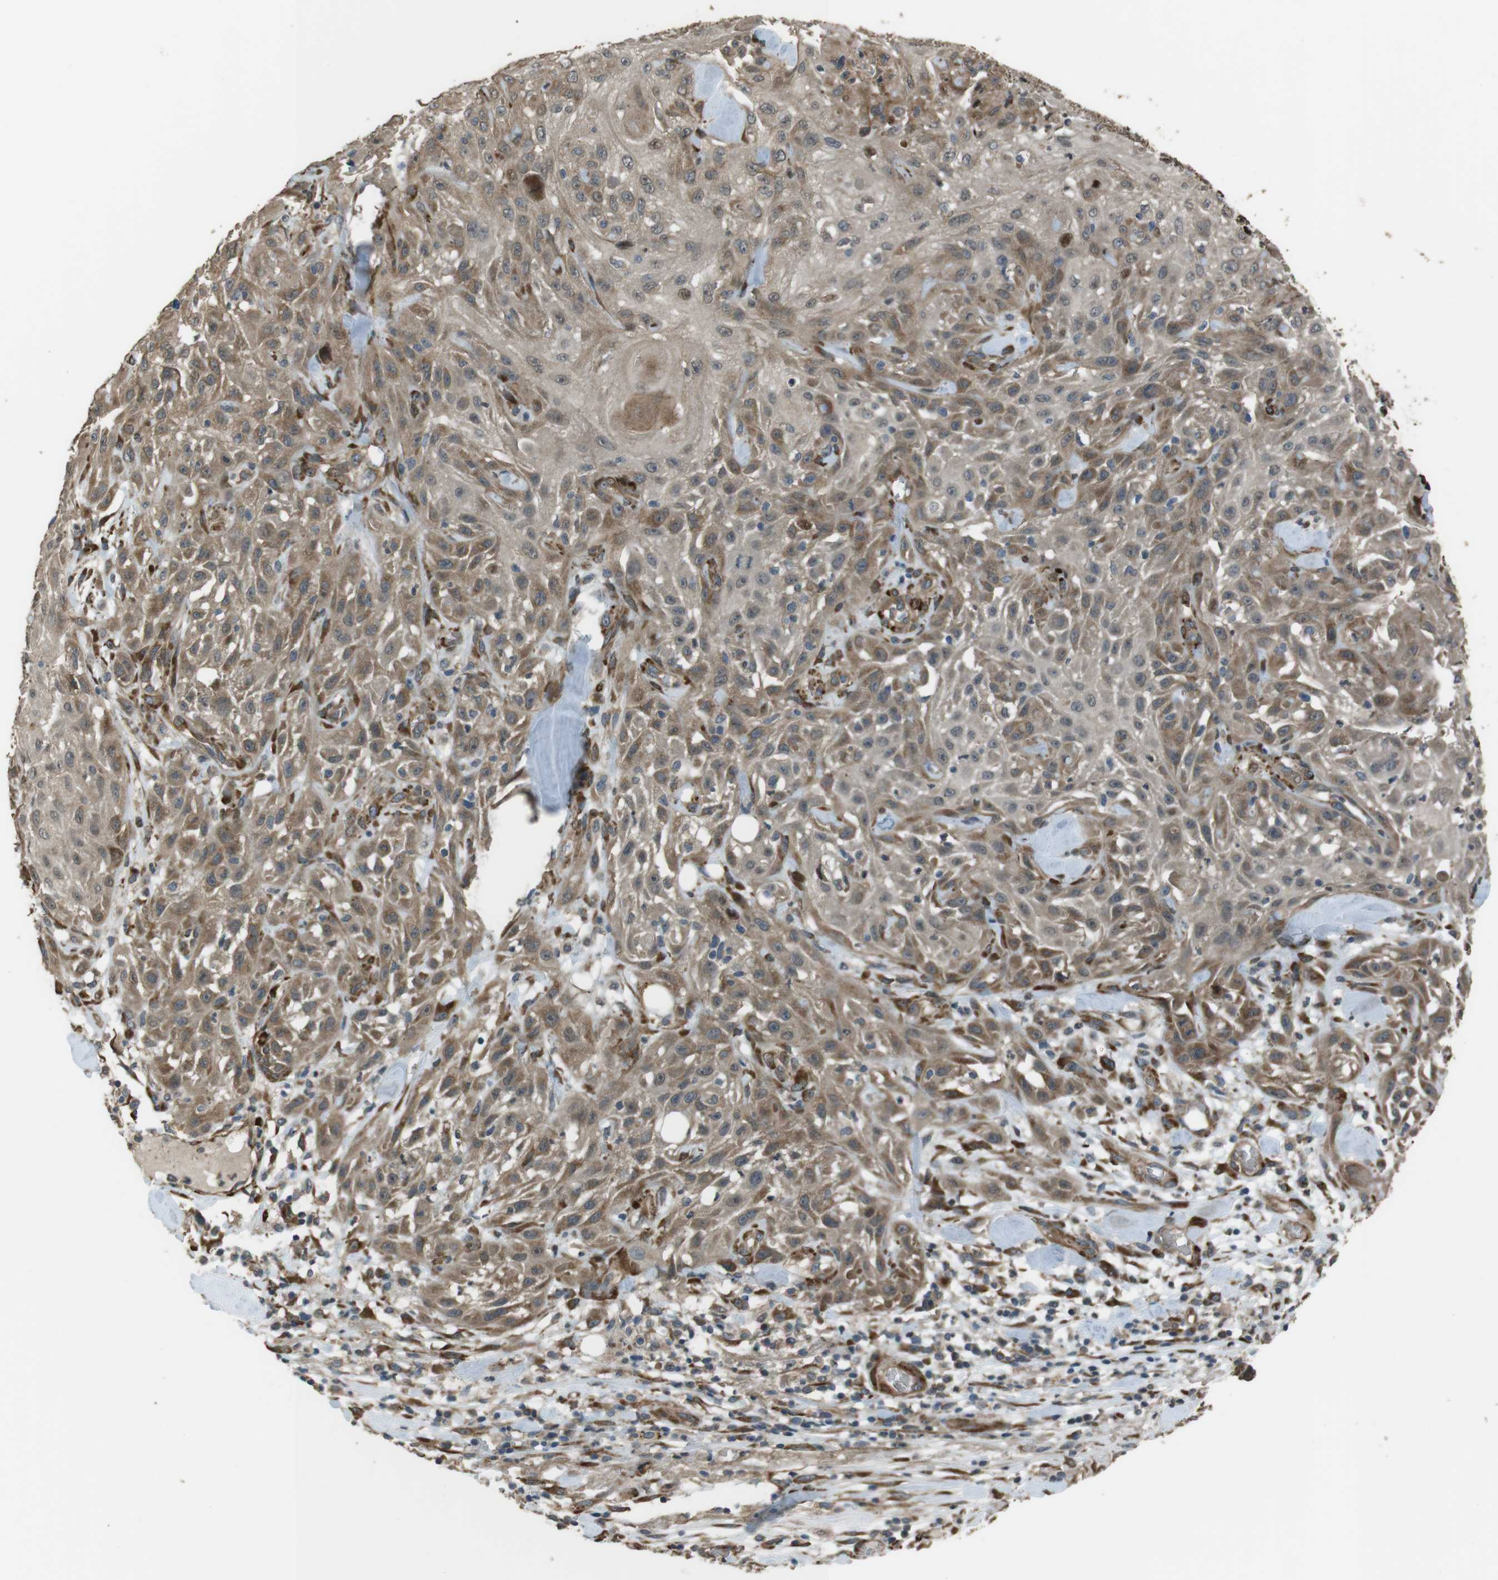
{"staining": {"intensity": "moderate", "quantity": ">75%", "location": "cytoplasmic/membranous"}, "tissue": "skin cancer", "cell_type": "Tumor cells", "image_type": "cancer", "snomed": [{"axis": "morphology", "description": "Squamous cell carcinoma, NOS"}, {"axis": "topography", "description": "Skin"}], "caption": "Immunohistochemistry (IHC) photomicrograph of neoplastic tissue: skin cancer stained using immunohistochemistry demonstrates medium levels of moderate protein expression localized specifically in the cytoplasmic/membranous of tumor cells, appearing as a cytoplasmic/membranous brown color.", "gene": "MSRB3", "patient": {"sex": "male", "age": 75}}